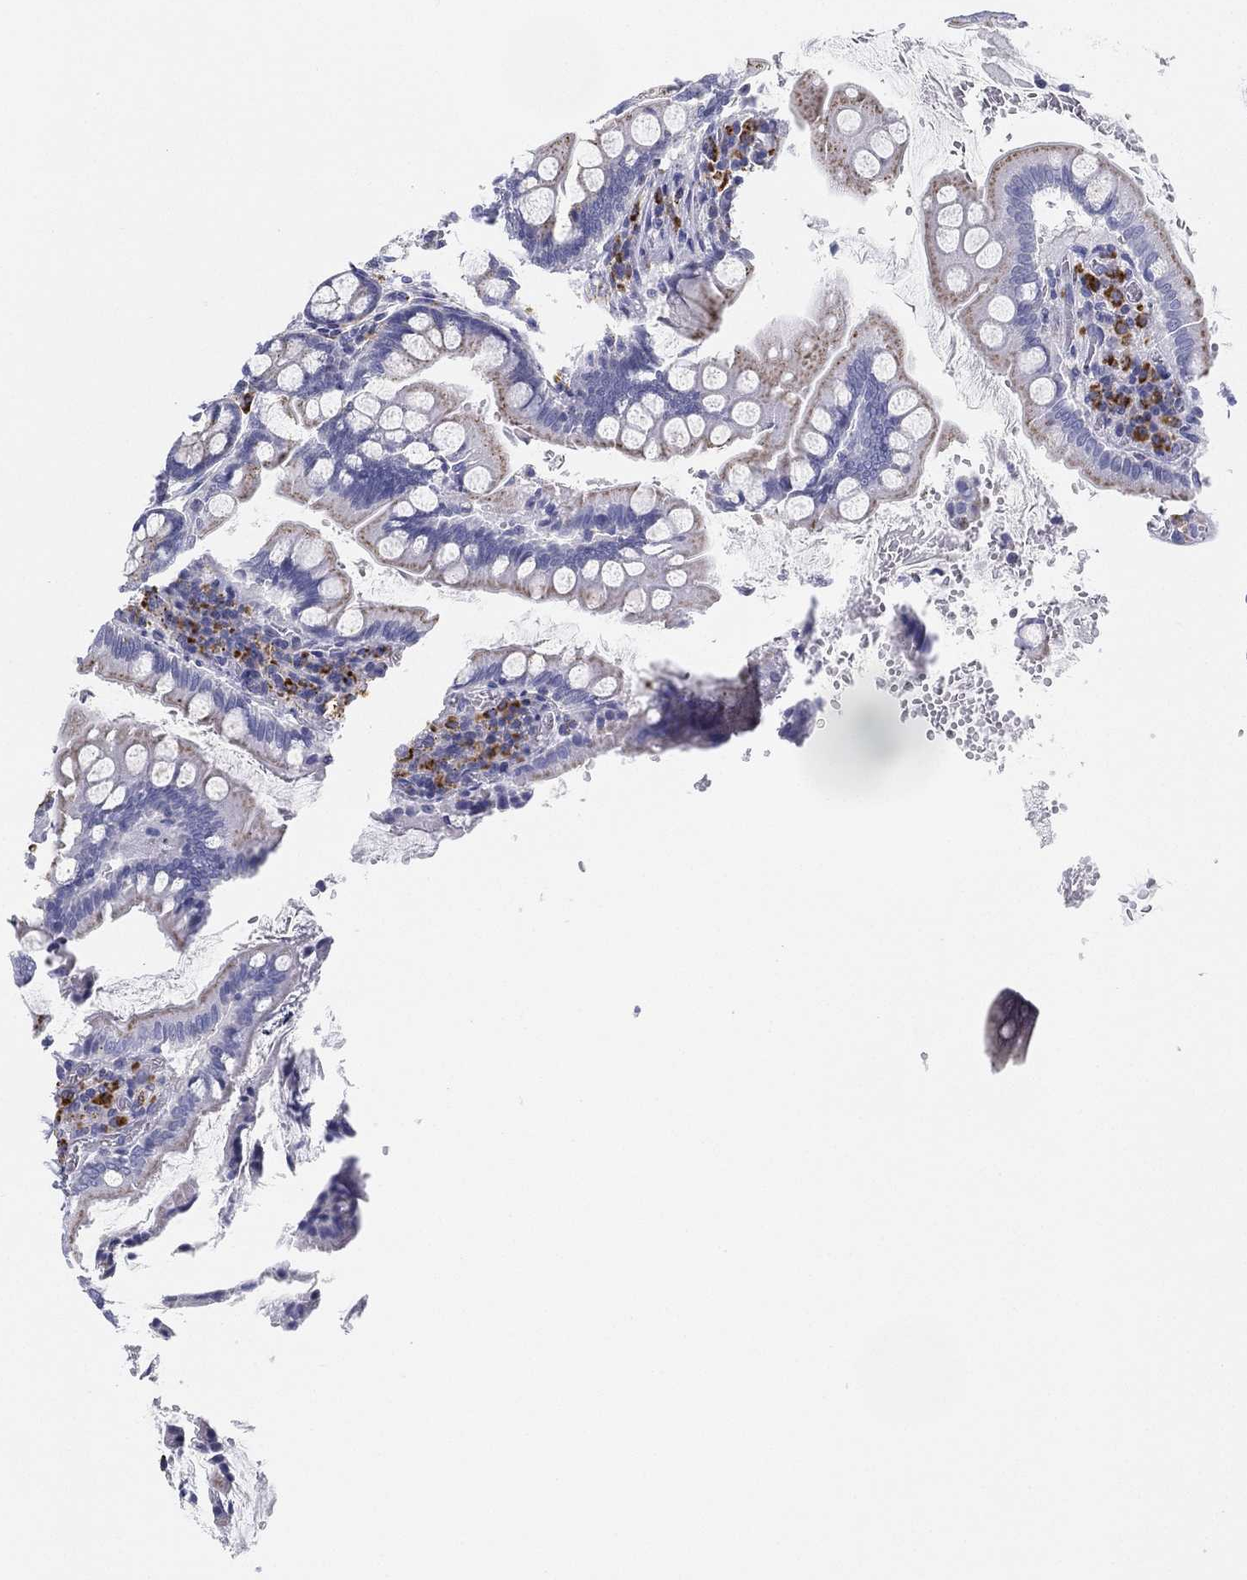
{"staining": {"intensity": "moderate", "quantity": "<25%", "location": "cytoplasmic/membranous"}, "tissue": "small intestine", "cell_type": "Glandular cells", "image_type": "normal", "snomed": [{"axis": "morphology", "description": "Normal tissue, NOS"}, {"axis": "topography", "description": "Small intestine"}], "caption": "Protein positivity by IHC displays moderate cytoplasmic/membranous expression in approximately <25% of glandular cells in normal small intestine. (brown staining indicates protein expression, while blue staining denotes nuclei).", "gene": "NPC2", "patient": {"sex": "female", "age": 56}}